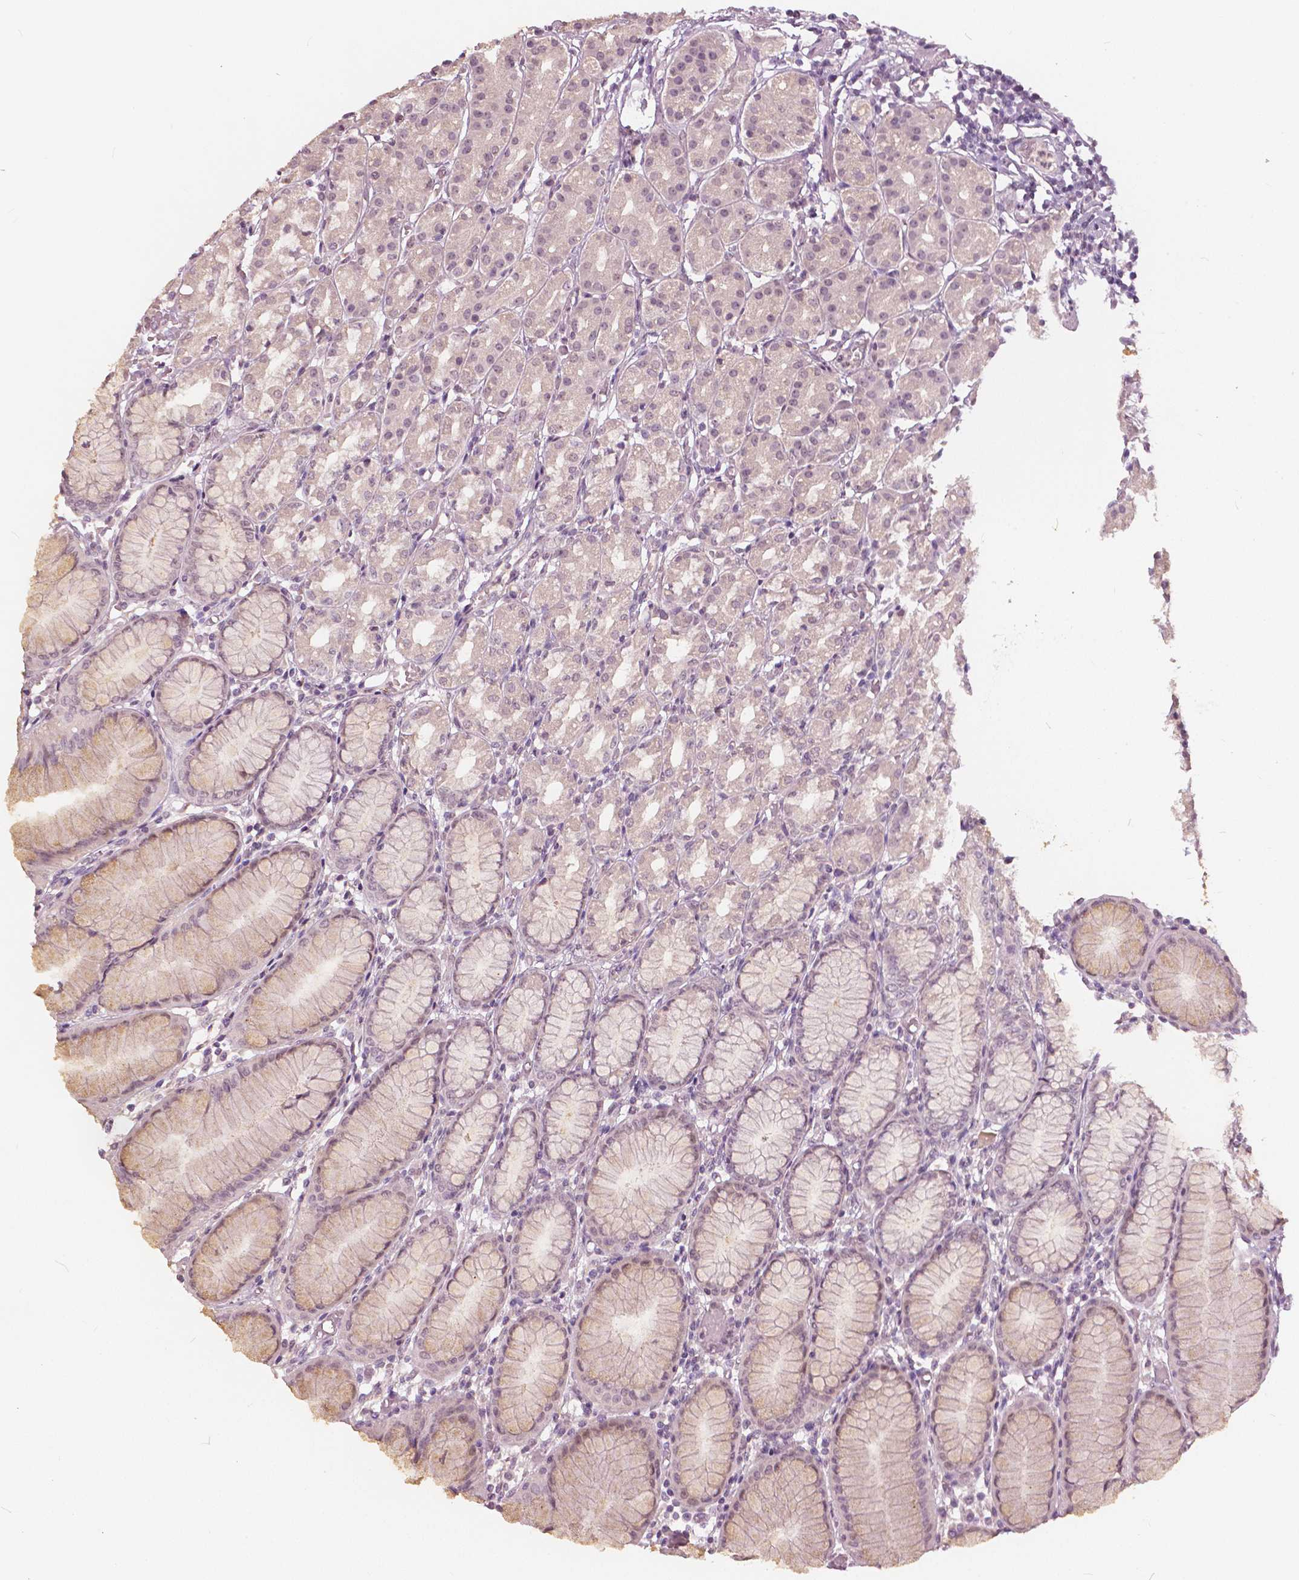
{"staining": {"intensity": "weak", "quantity": "<25%", "location": "cytoplasmic/membranous,nuclear"}, "tissue": "stomach", "cell_type": "Glandular cells", "image_type": "normal", "snomed": [{"axis": "morphology", "description": "Normal tissue, NOS"}, {"axis": "topography", "description": "Stomach"}], "caption": "Stomach stained for a protein using immunohistochemistry displays no expression glandular cells.", "gene": "NANOG", "patient": {"sex": "female", "age": 57}}